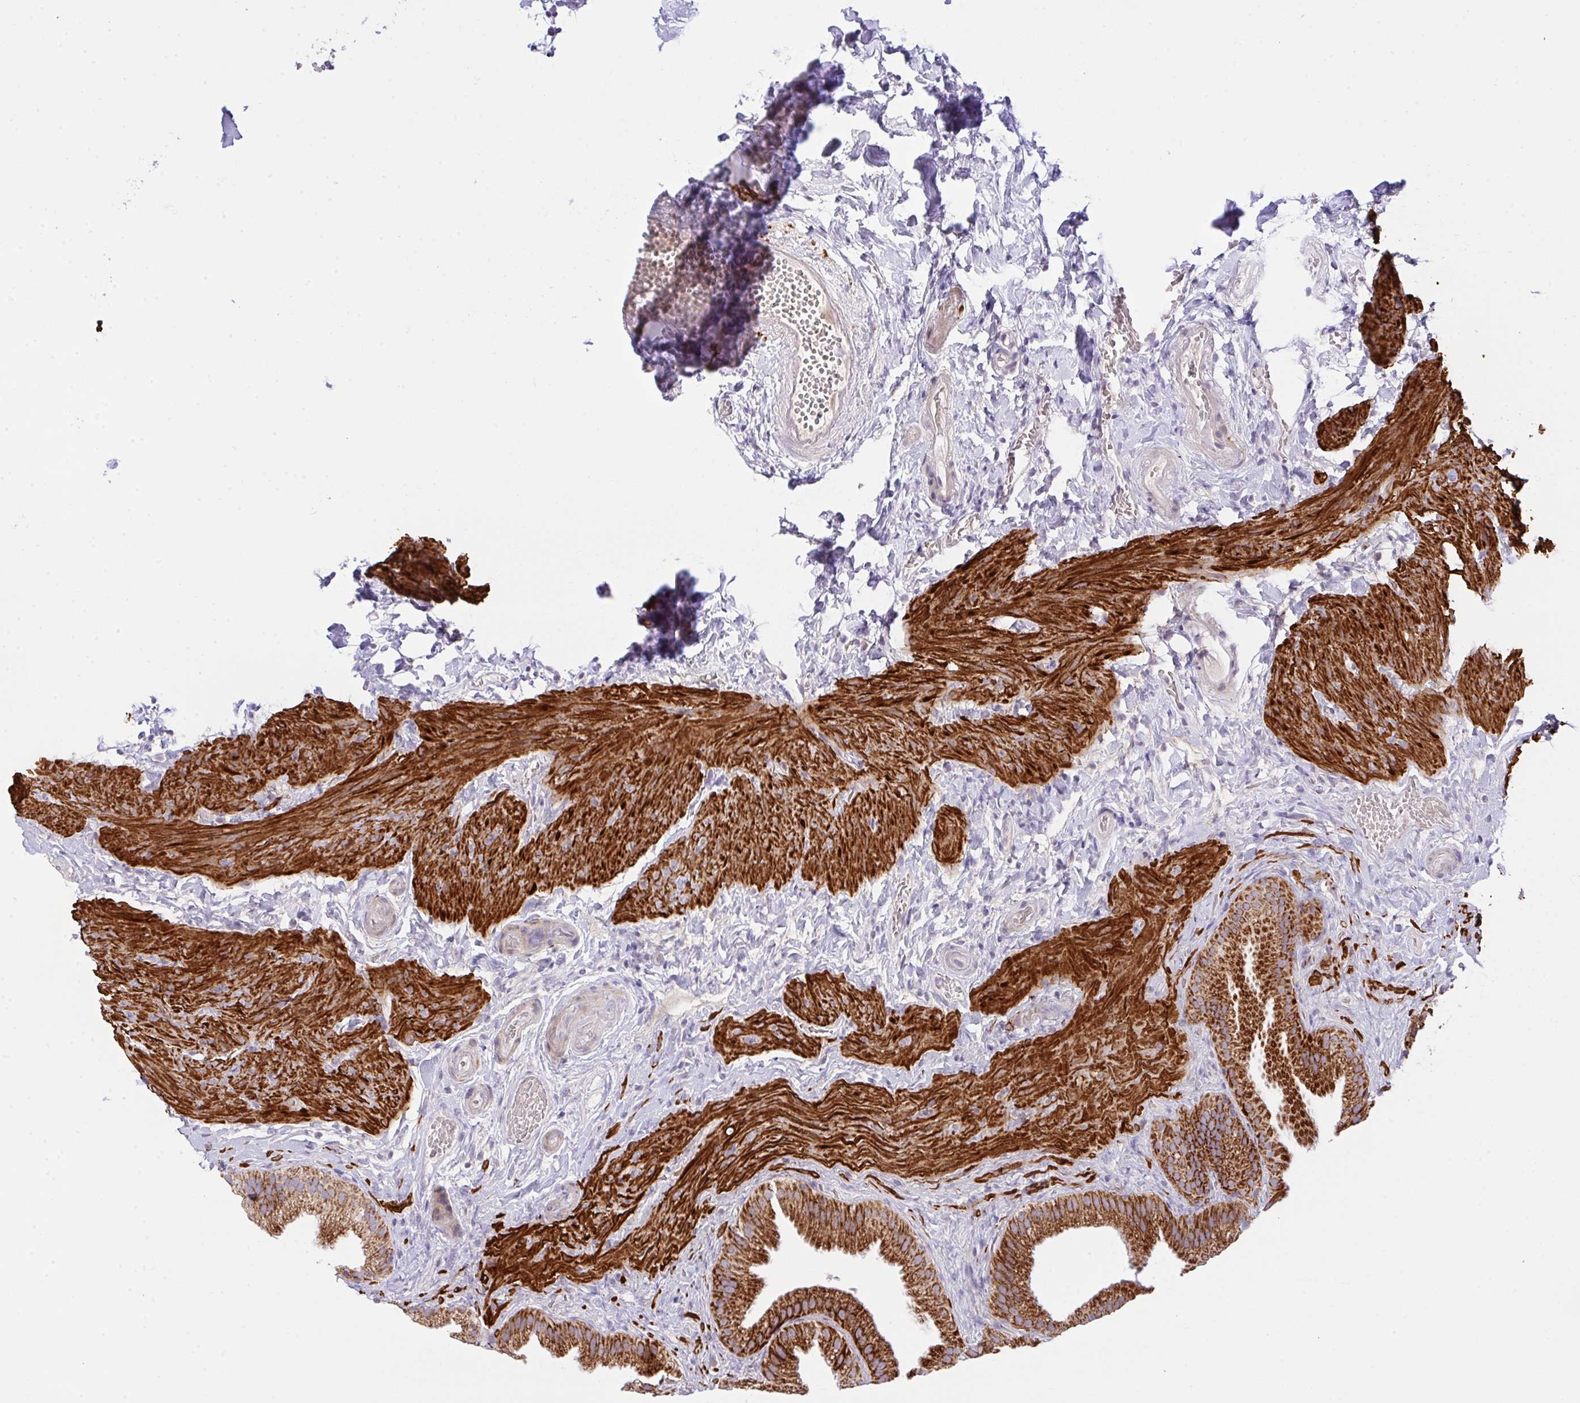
{"staining": {"intensity": "strong", "quantity": ">75%", "location": "cytoplasmic/membranous"}, "tissue": "gallbladder", "cell_type": "Glandular cells", "image_type": "normal", "snomed": [{"axis": "morphology", "description": "Normal tissue, NOS"}, {"axis": "topography", "description": "Gallbladder"}], "caption": "Human gallbladder stained with a protein marker shows strong staining in glandular cells.", "gene": "CHDH", "patient": {"sex": "female", "age": 63}}